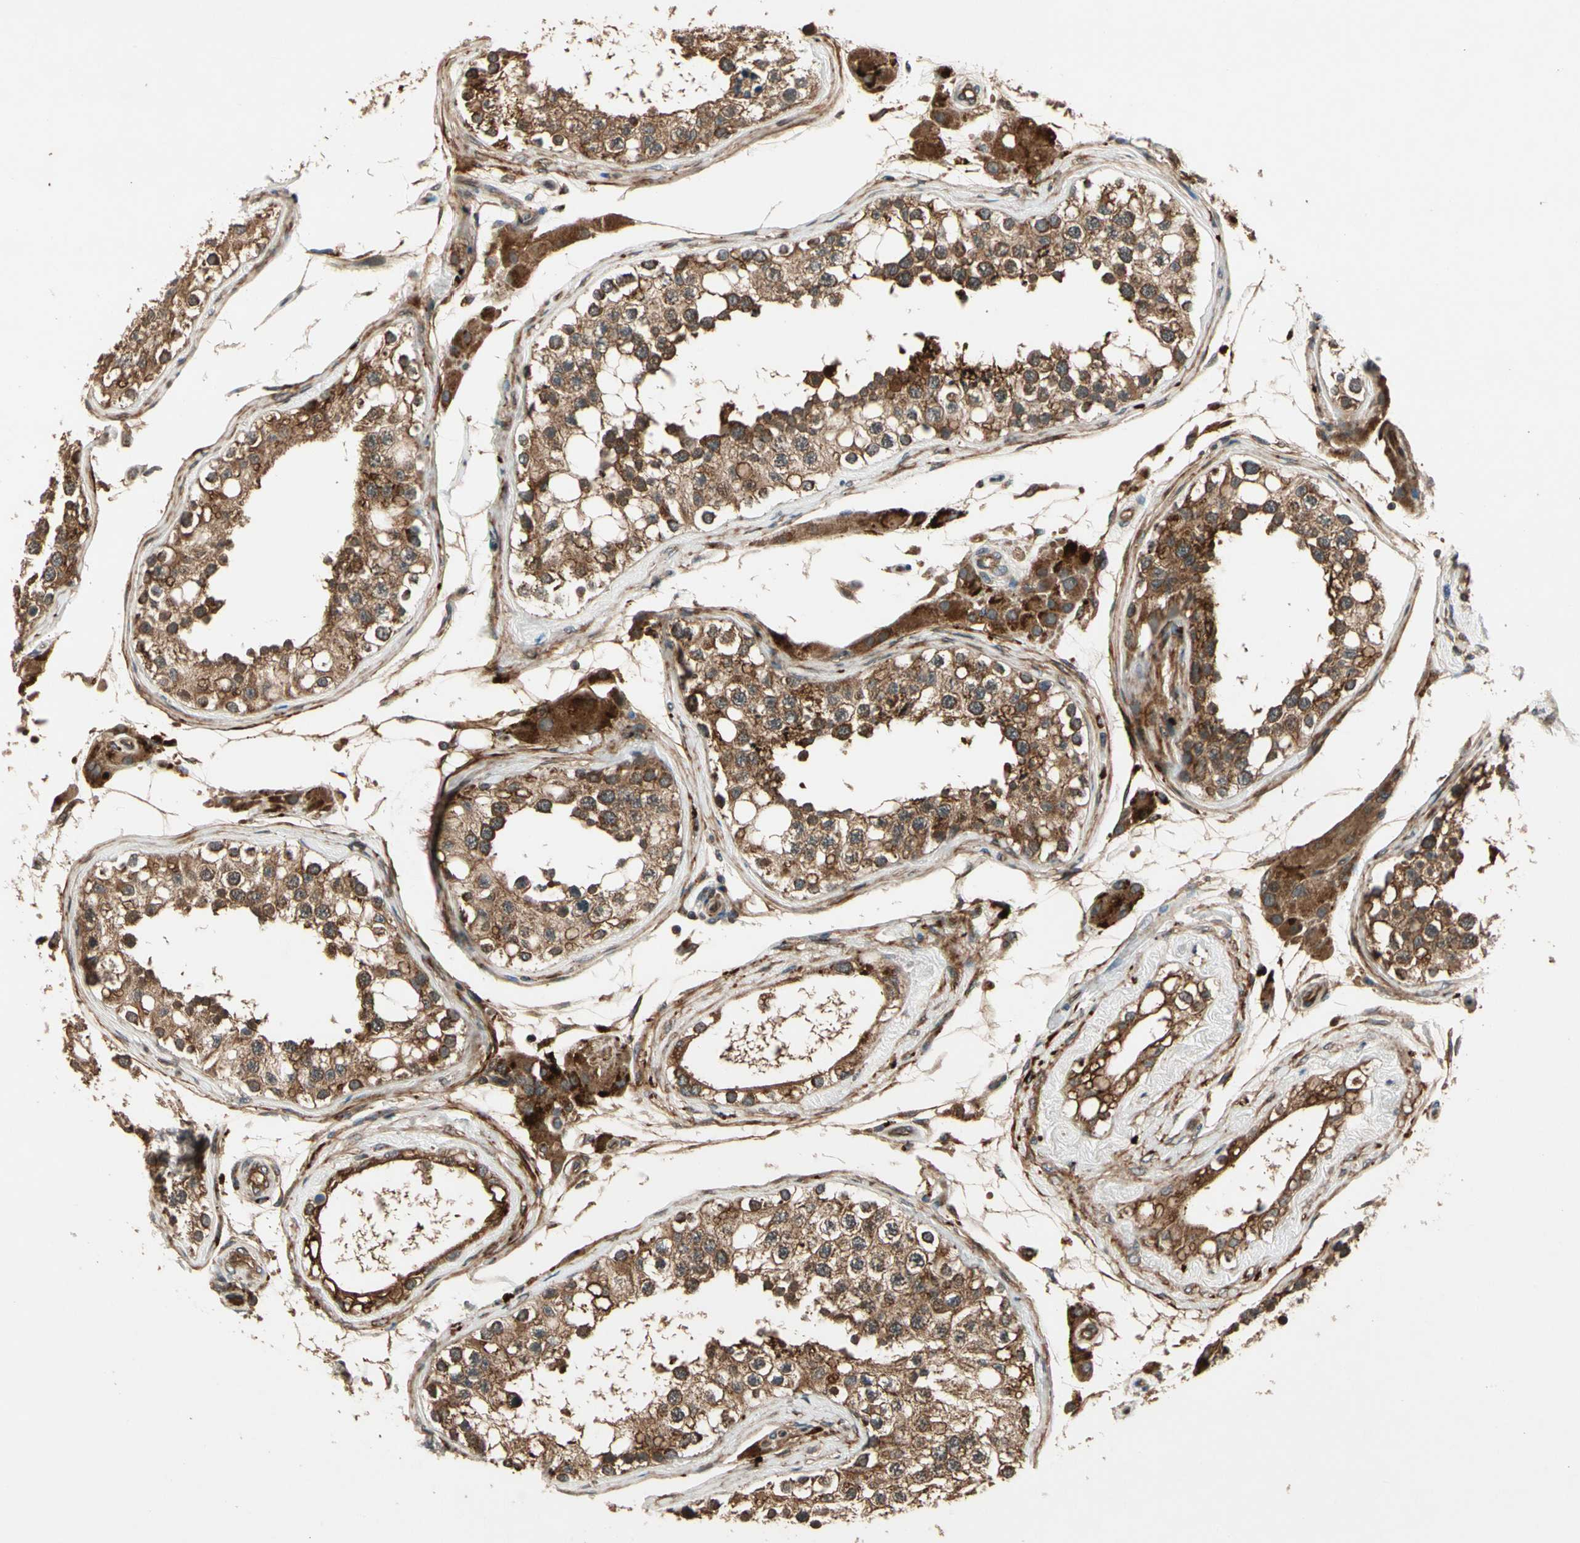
{"staining": {"intensity": "strong", "quantity": ">75%", "location": "cytoplasmic/membranous"}, "tissue": "testis", "cell_type": "Cells in seminiferous ducts", "image_type": "normal", "snomed": [{"axis": "morphology", "description": "Normal tissue, NOS"}, {"axis": "topography", "description": "Testis"}], "caption": "Testis stained with immunohistochemistry displays strong cytoplasmic/membranous expression in approximately >75% of cells in seminiferous ducts. The protein of interest is stained brown, and the nuclei are stained in blue (DAB IHC with brightfield microscopy, high magnification).", "gene": "ACVR1C", "patient": {"sex": "male", "age": 68}}